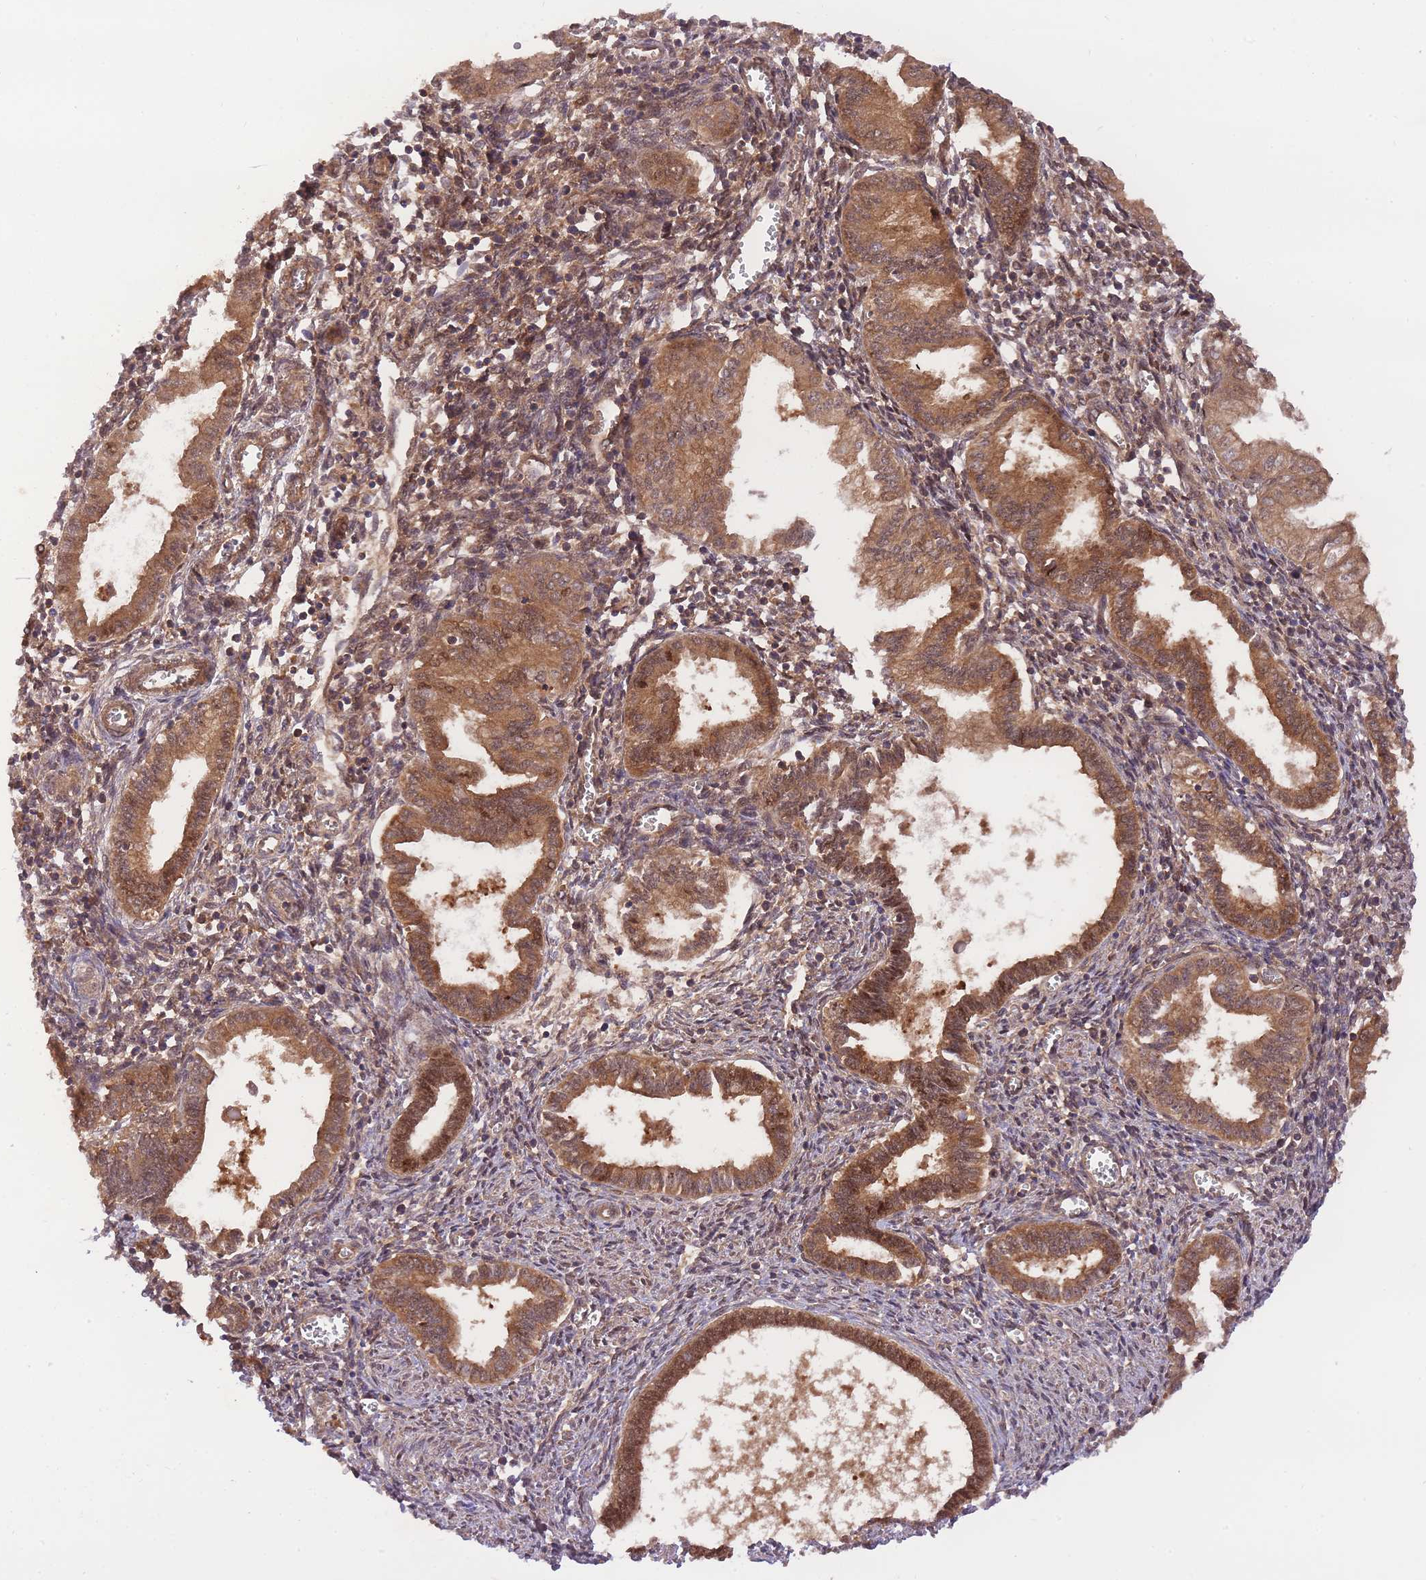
{"staining": {"intensity": "moderate", "quantity": ">75%", "location": "cytoplasmic/membranous"}, "tissue": "endometrium", "cell_type": "Cells in endometrial stroma", "image_type": "normal", "snomed": [{"axis": "morphology", "description": "Normal tissue, NOS"}, {"axis": "topography", "description": "Endometrium"}], "caption": "Protein staining of benign endometrium reveals moderate cytoplasmic/membranous expression in about >75% of cells in endometrial stroma. The staining was performed using DAB, with brown indicating positive protein expression. Nuclei are stained blue with hematoxylin.", "gene": "PREP", "patient": {"sex": "female", "age": 37}}